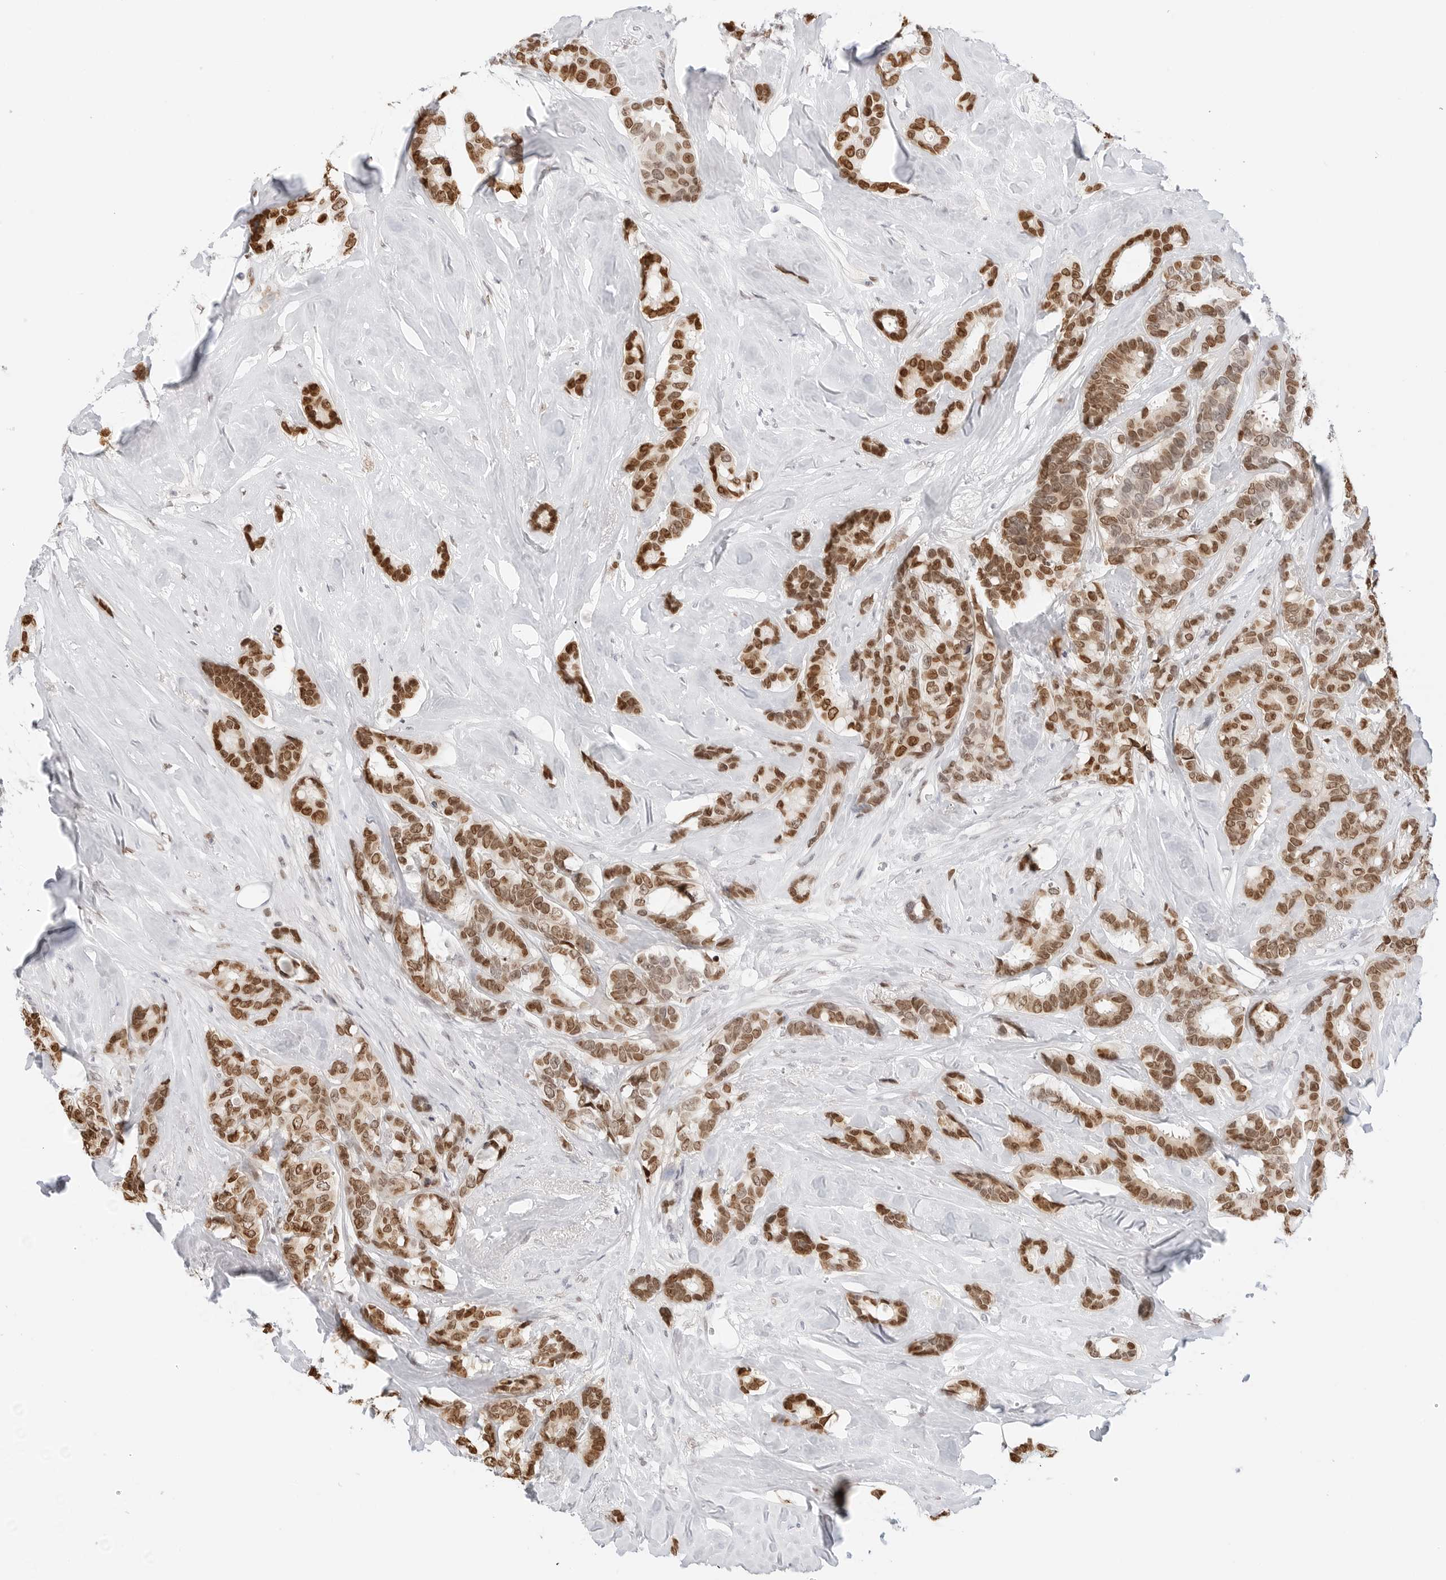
{"staining": {"intensity": "strong", "quantity": ">75%", "location": "nuclear"}, "tissue": "breast cancer", "cell_type": "Tumor cells", "image_type": "cancer", "snomed": [{"axis": "morphology", "description": "Duct carcinoma"}, {"axis": "topography", "description": "Breast"}], "caption": "Protein expression analysis of human breast cancer reveals strong nuclear positivity in approximately >75% of tumor cells.", "gene": "SPIDR", "patient": {"sex": "female", "age": 87}}